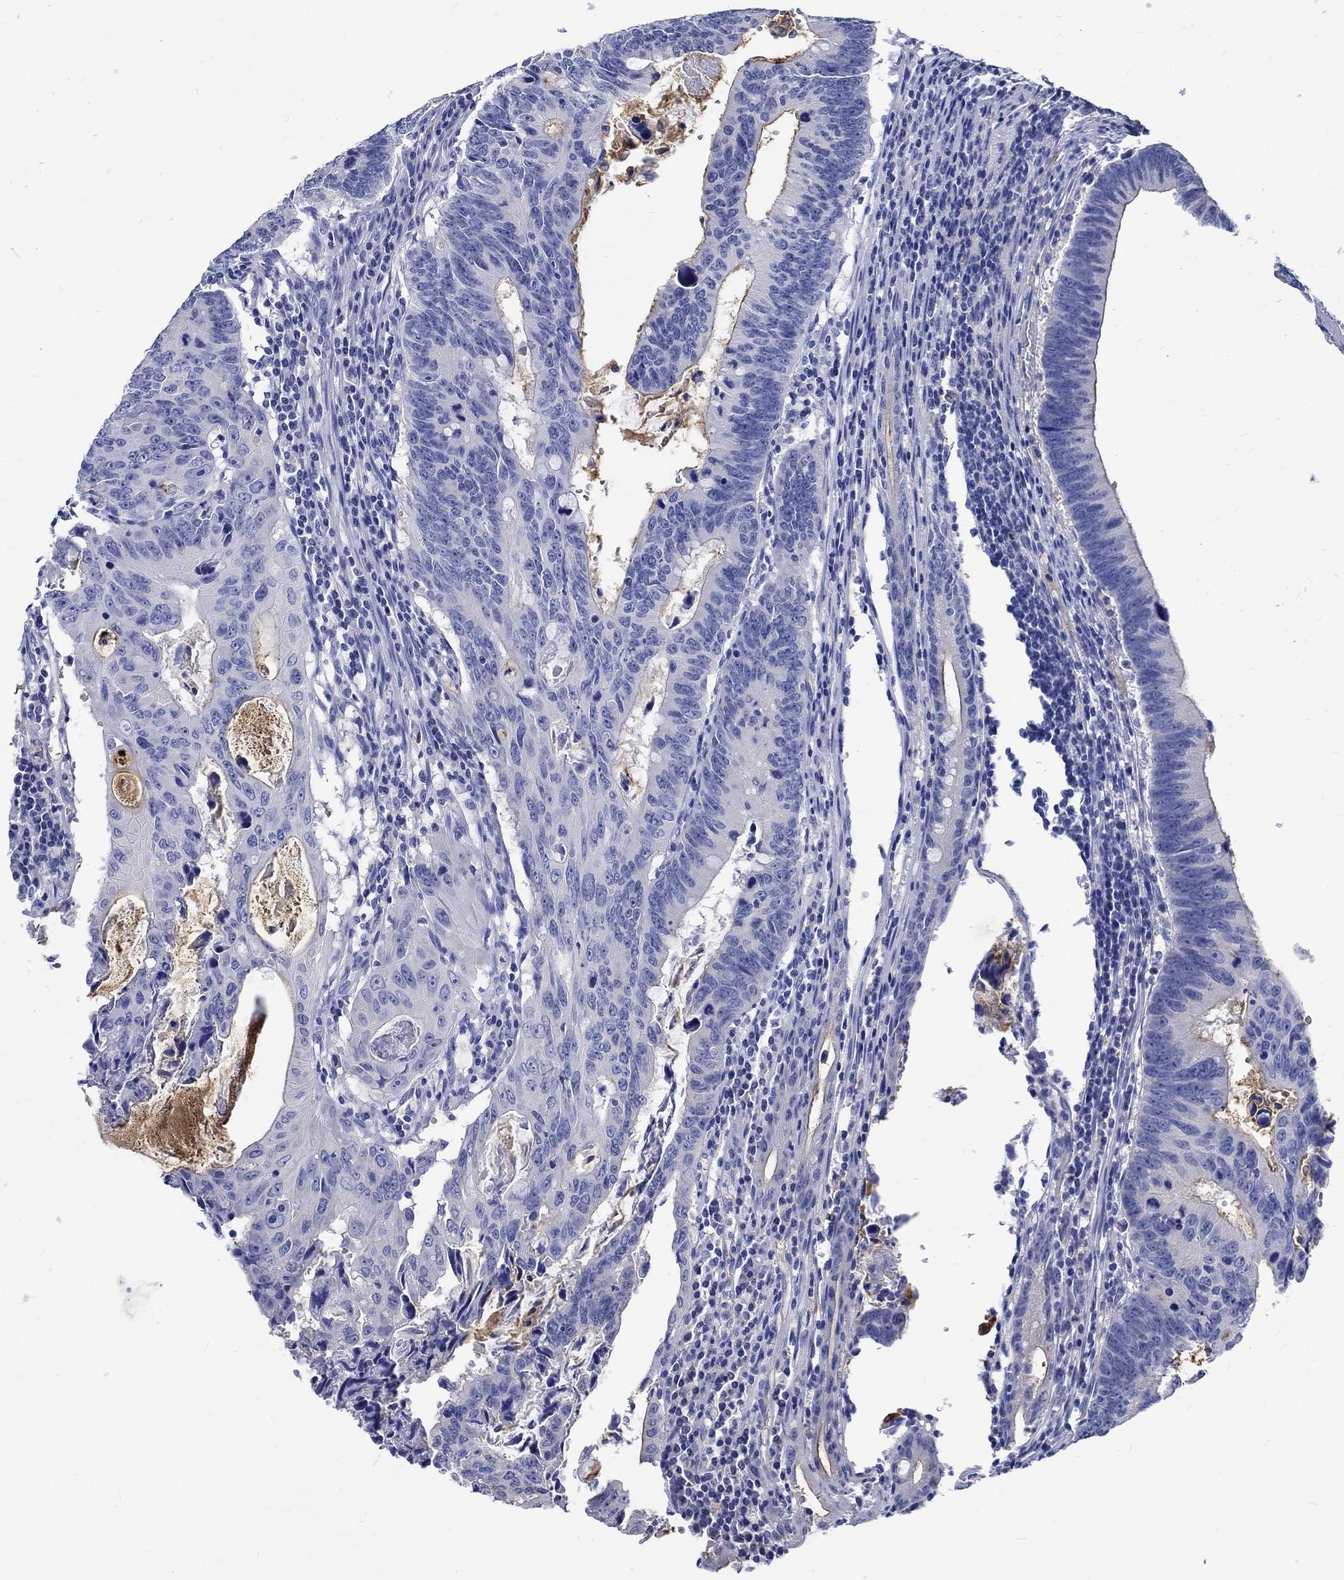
{"staining": {"intensity": "strong", "quantity": "25%-75%", "location": "cytoplasmic/membranous"}, "tissue": "colorectal cancer", "cell_type": "Tumor cells", "image_type": "cancer", "snomed": [{"axis": "morphology", "description": "Adenocarcinoma, NOS"}, {"axis": "topography", "description": "Colon"}], "caption": "This is an image of immunohistochemistry (IHC) staining of colorectal cancer, which shows strong expression in the cytoplasmic/membranous of tumor cells.", "gene": "KCNA1", "patient": {"sex": "female", "age": 87}}